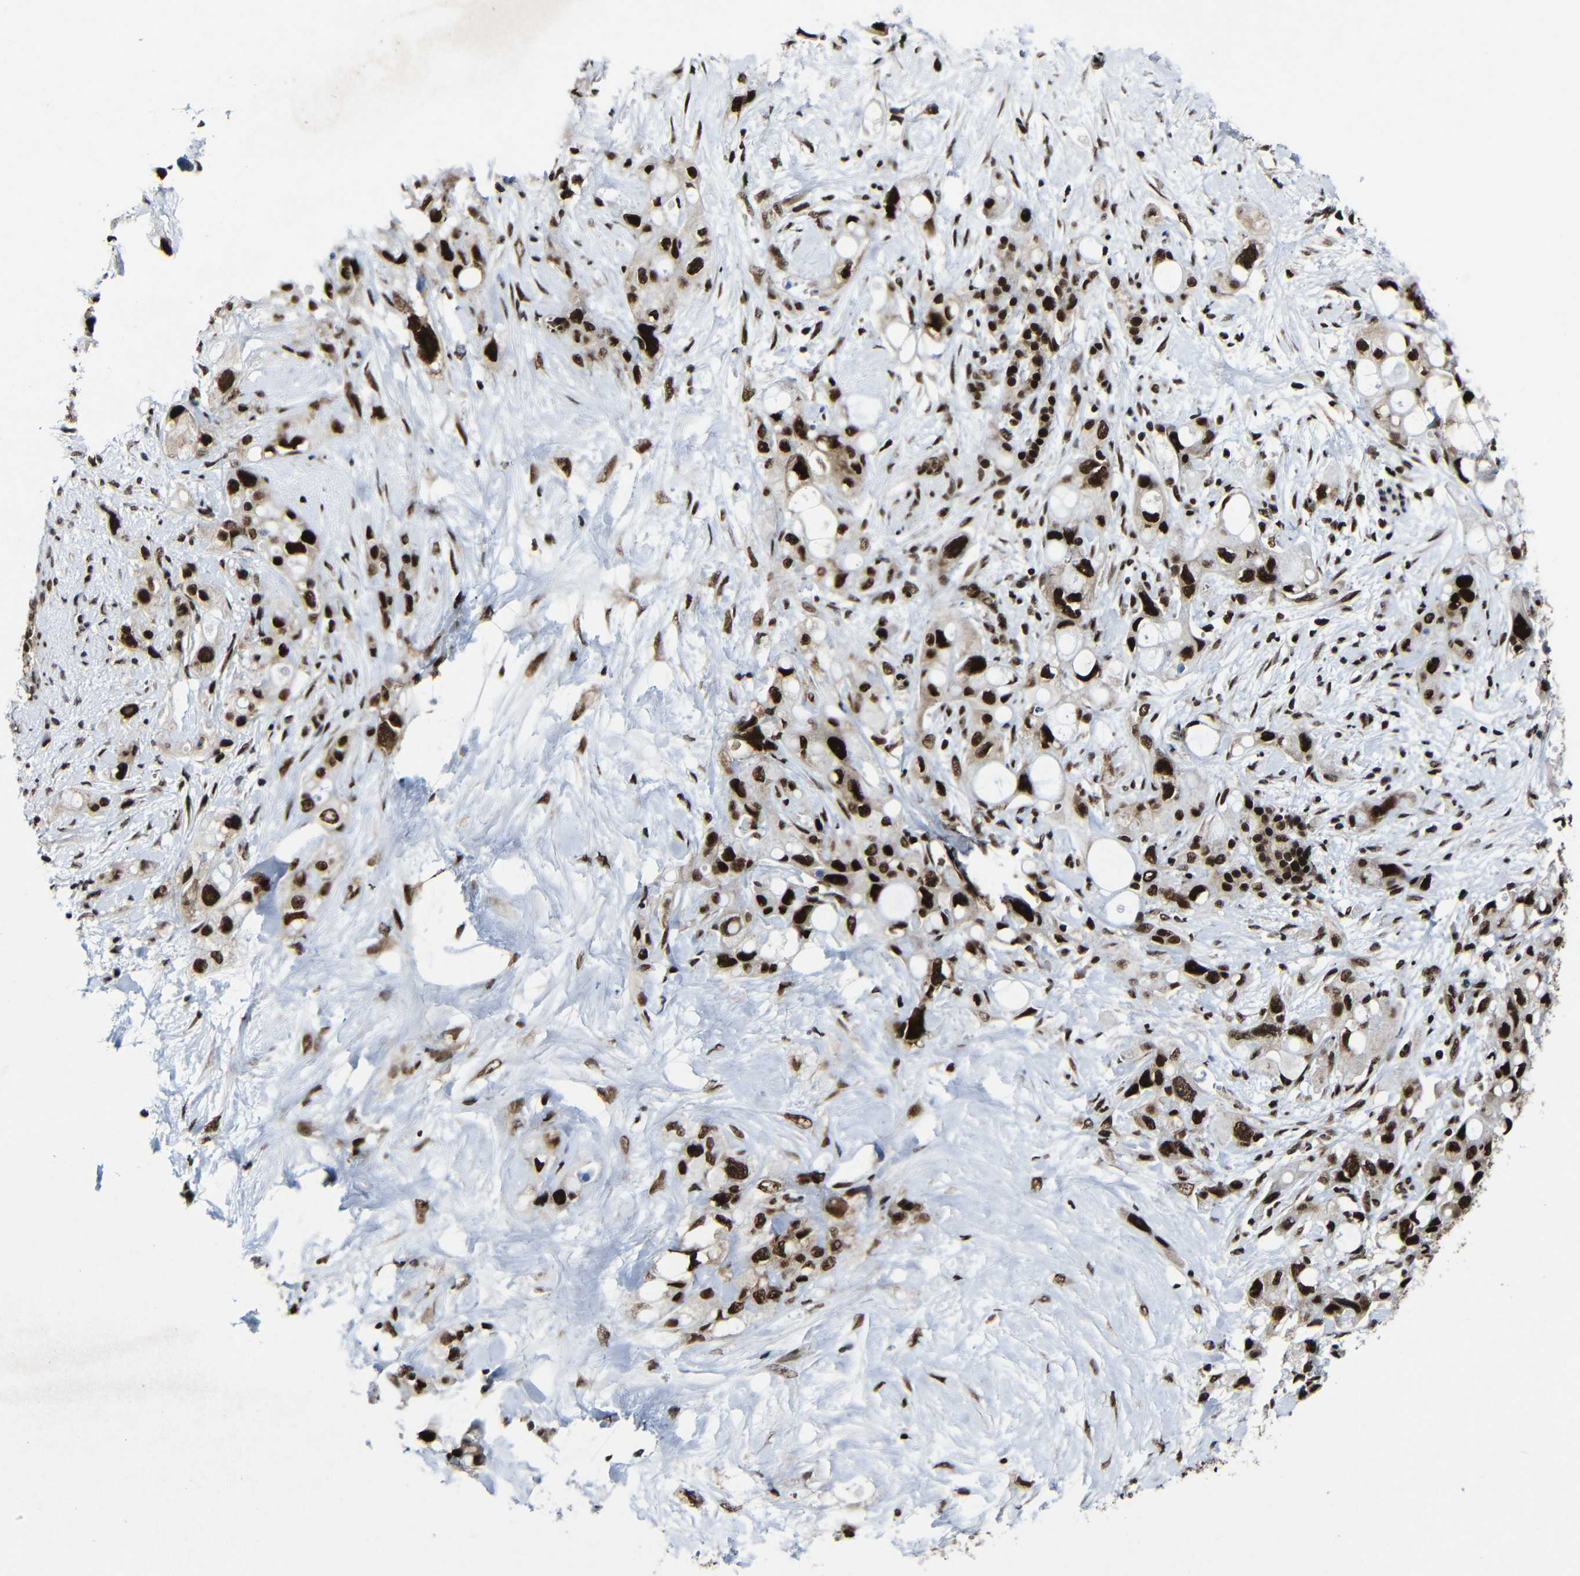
{"staining": {"intensity": "strong", "quantity": ">75%", "location": "nuclear"}, "tissue": "pancreatic cancer", "cell_type": "Tumor cells", "image_type": "cancer", "snomed": [{"axis": "morphology", "description": "Adenocarcinoma, NOS"}, {"axis": "topography", "description": "Pancreas"}], "caption": "Pancreatic cancer stained with a protein marker demonstrates strong staining in tumor cells.", "gene": "PTBP1", "patient": {"sex": "female", "age": 56}}